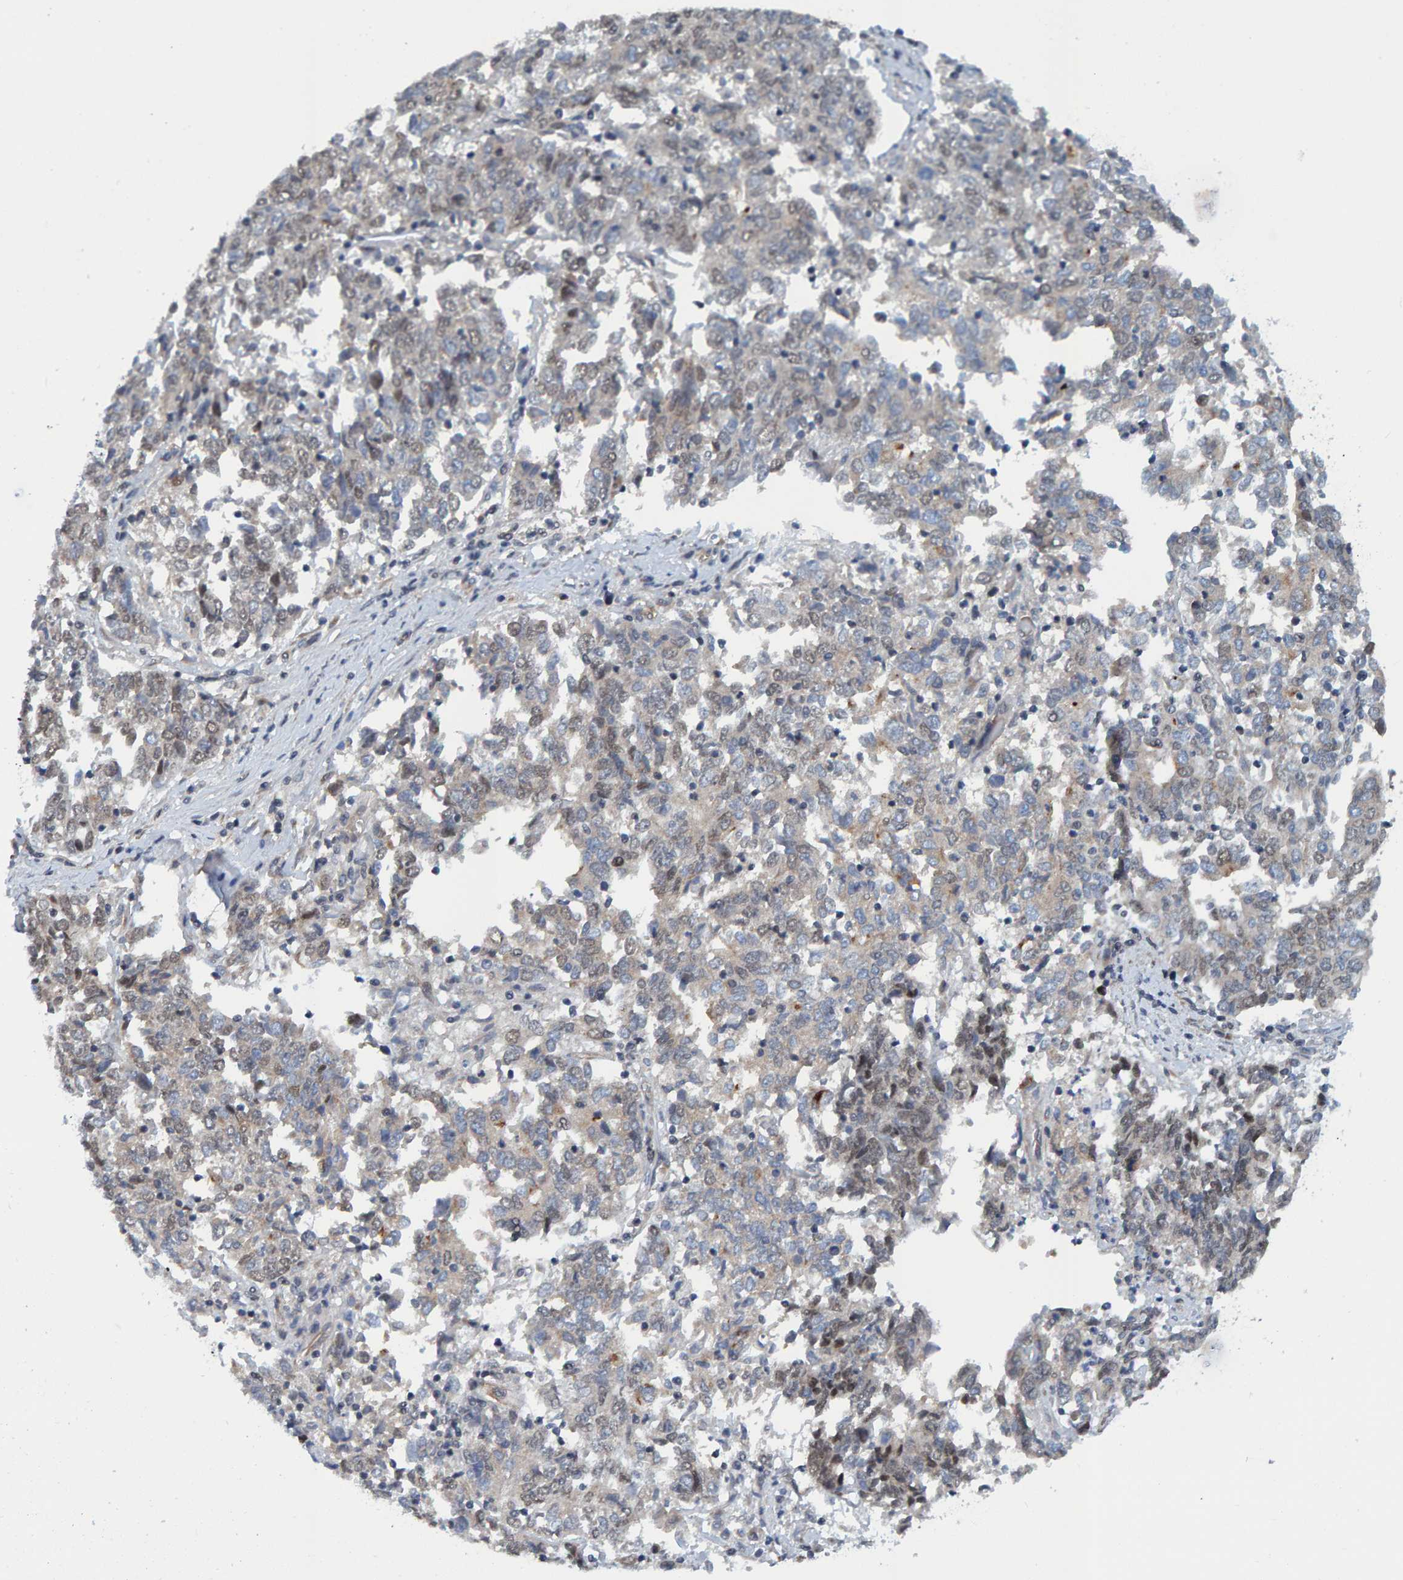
{"staining": {"intensity": "weak", "quantity": "25%-75%", "location": "cytoplasmic/membranous,nuclear"}, "tissue": "endometrial cancer", "cell_type": "Tumor cells", "image_type": "cancer", "snomed": [{"axis": "morphology", "description": "Adenocarcinoma, NOS"}, {"axis": "topography", "description": "Endometrium"}], "caption": "Protein staining of endometrial cancer tissue shows weak cytoplasmic/membranous and nuclear positivity in about 25%-75% of tumor cells.", "gene": "SCRN2", "patient": {"sex": "female", "age": 80}}